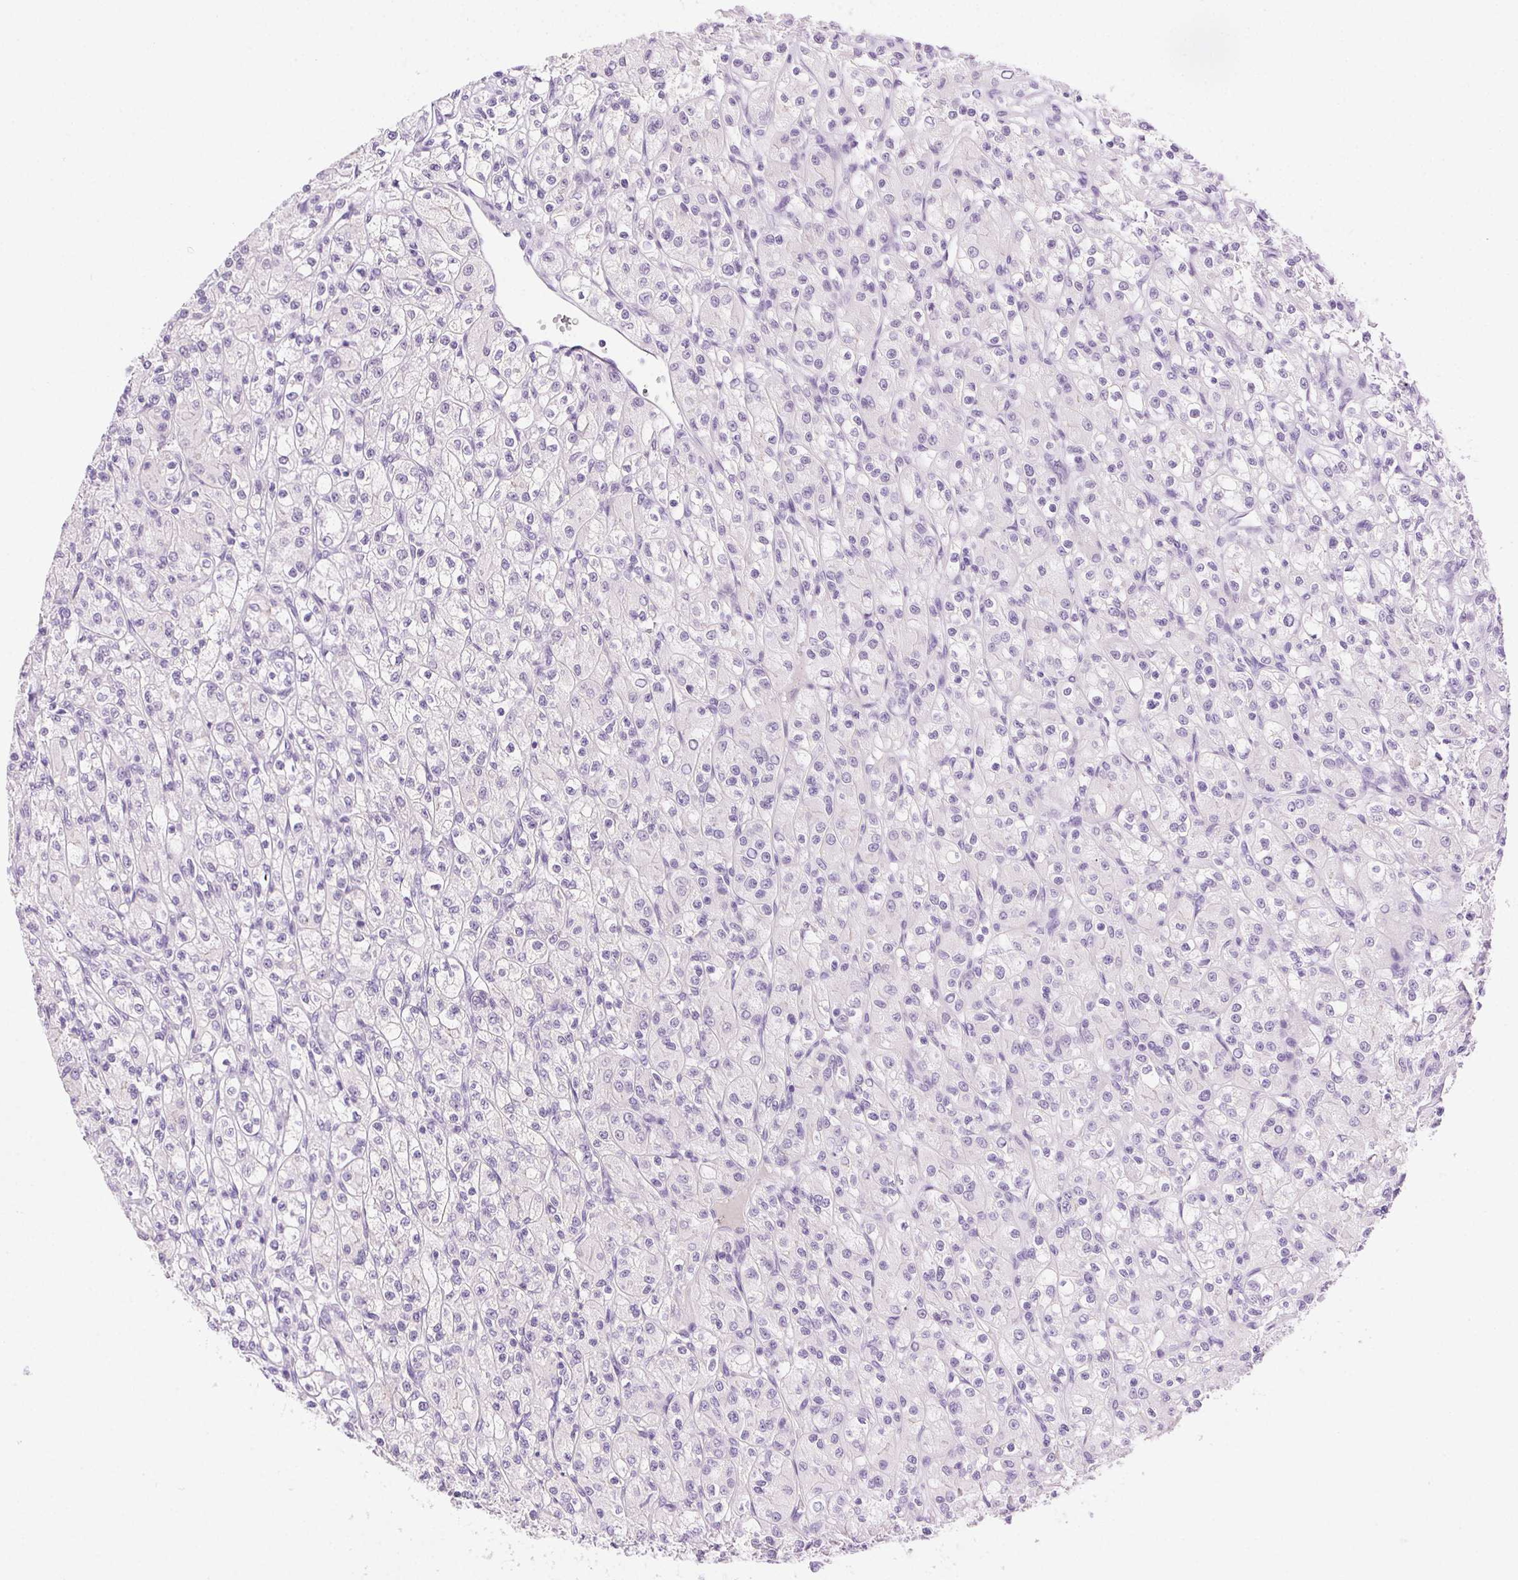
{"staining": {"intensity": "negative", "quantity": "none", "location": "none"}, "tissue": "renal cancer", "cell_type": "Tumor cells", "image_type": "cancer", "snomed": [{"axis": "morphology", "description": "Adenocarcinoma, NOS"}, {"axis": "topography", "description": "Kidney"}], "caption": "This is an immunohistochemistry (IHC) photomicrograph of adenocarcinoma (renal). There is no staining in tumor cells.", "gene": "CLDN10", "patient": {"sex": "female", "age": 70}}